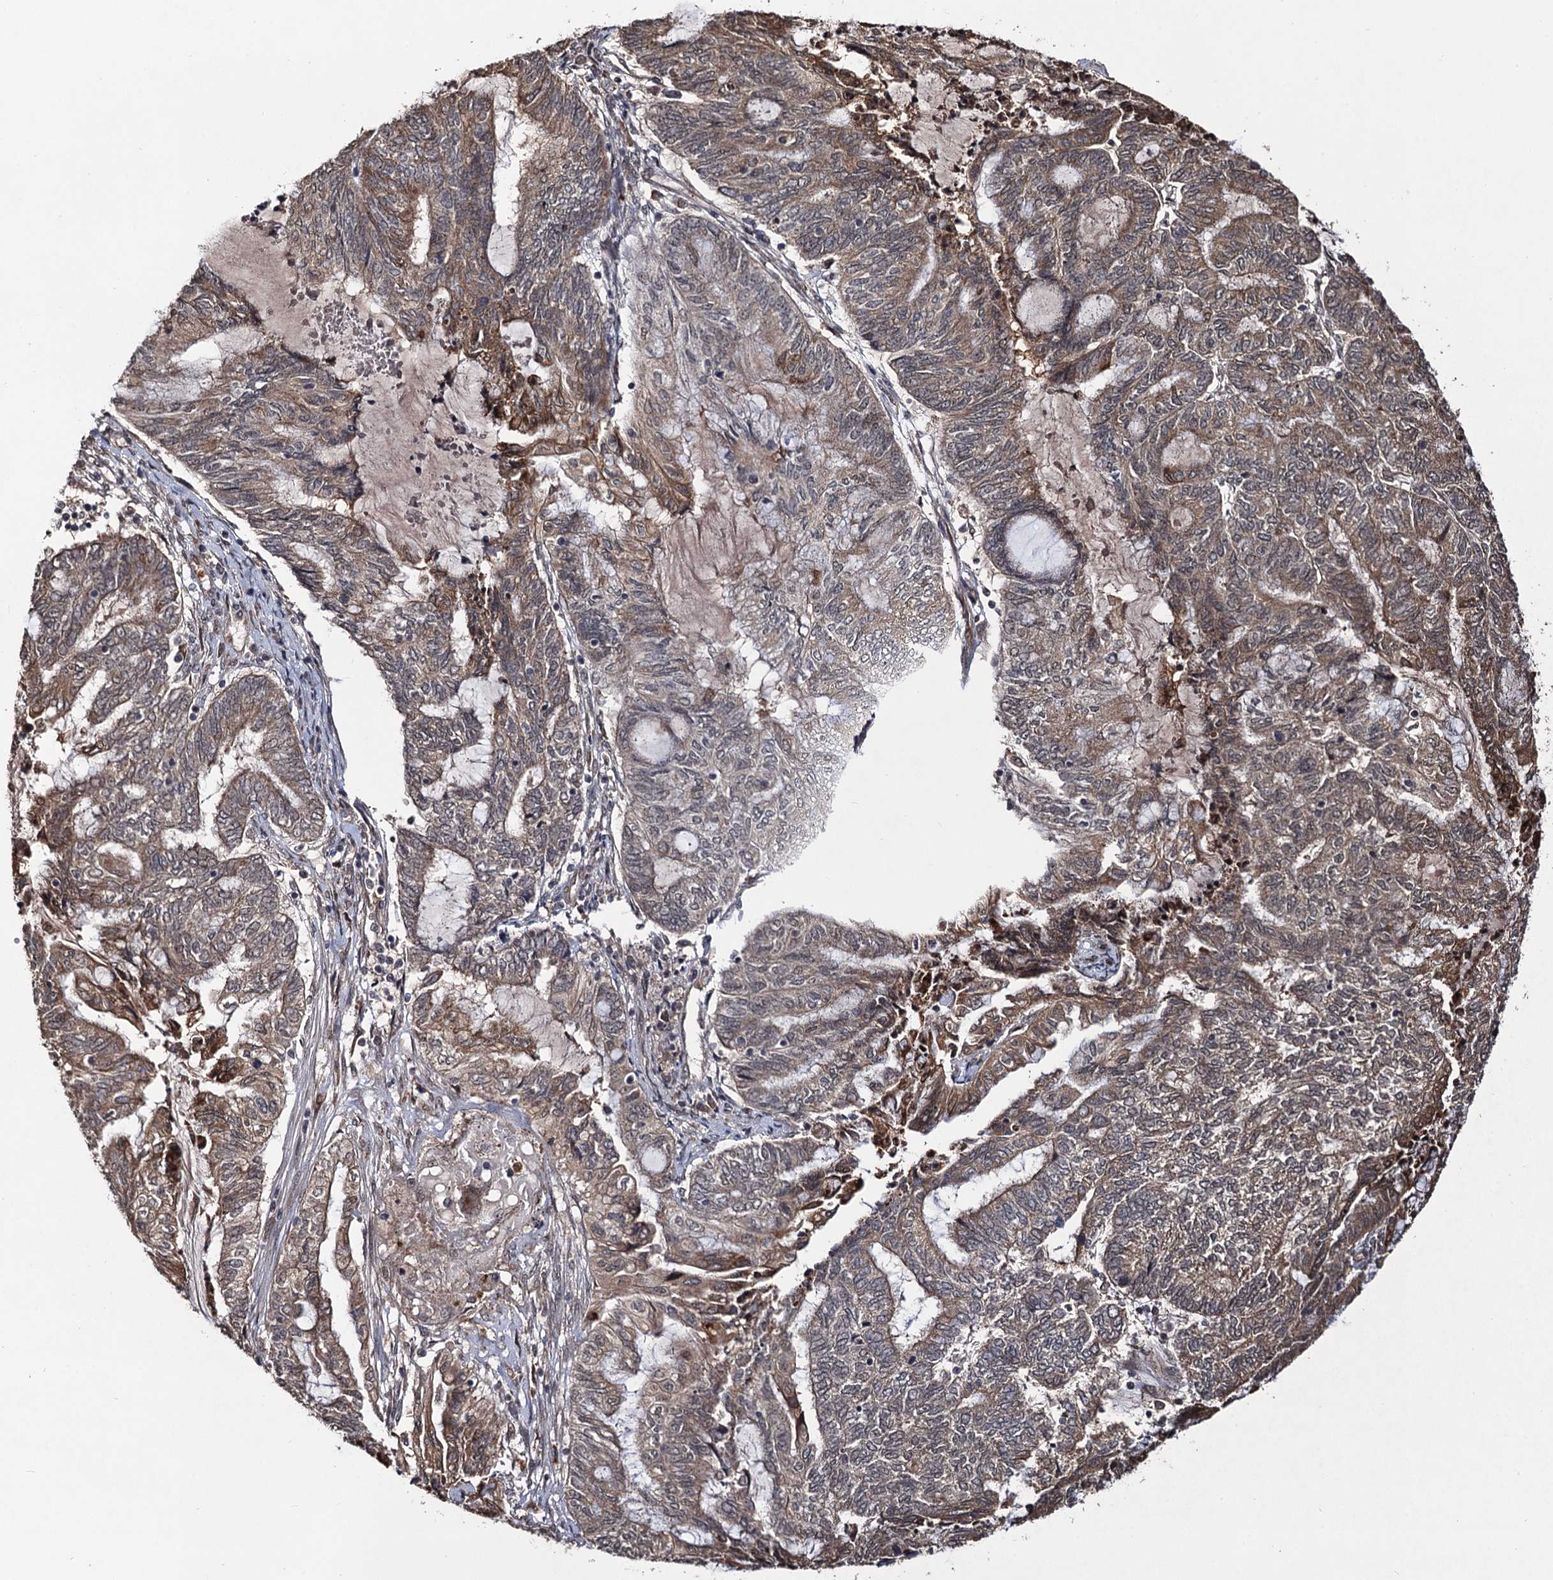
{"staining": {"intensity": "weak", "quantity": "25%-75%", "location": "cytoplasmic/membranous"}, "tissue": "endometrial cancer", "cell_type": "Tumor cells", "image_type": "cancer", "snomed": [{"axis": "morphology", "description": "Adenocarcinoma, NOS"}, {"axis": "topography", "description": "Uterus"}, {"axis": "topography", "description": "Endometrium"}], "caption": "Tumor cells display weak cytoplasmic/membranous positivity in approximately 25%-75% of cells in endometrial cancer (adenocarcinoma).", "gene": "SFSWAP", "patient": {"sex": "female", "age": 70}}